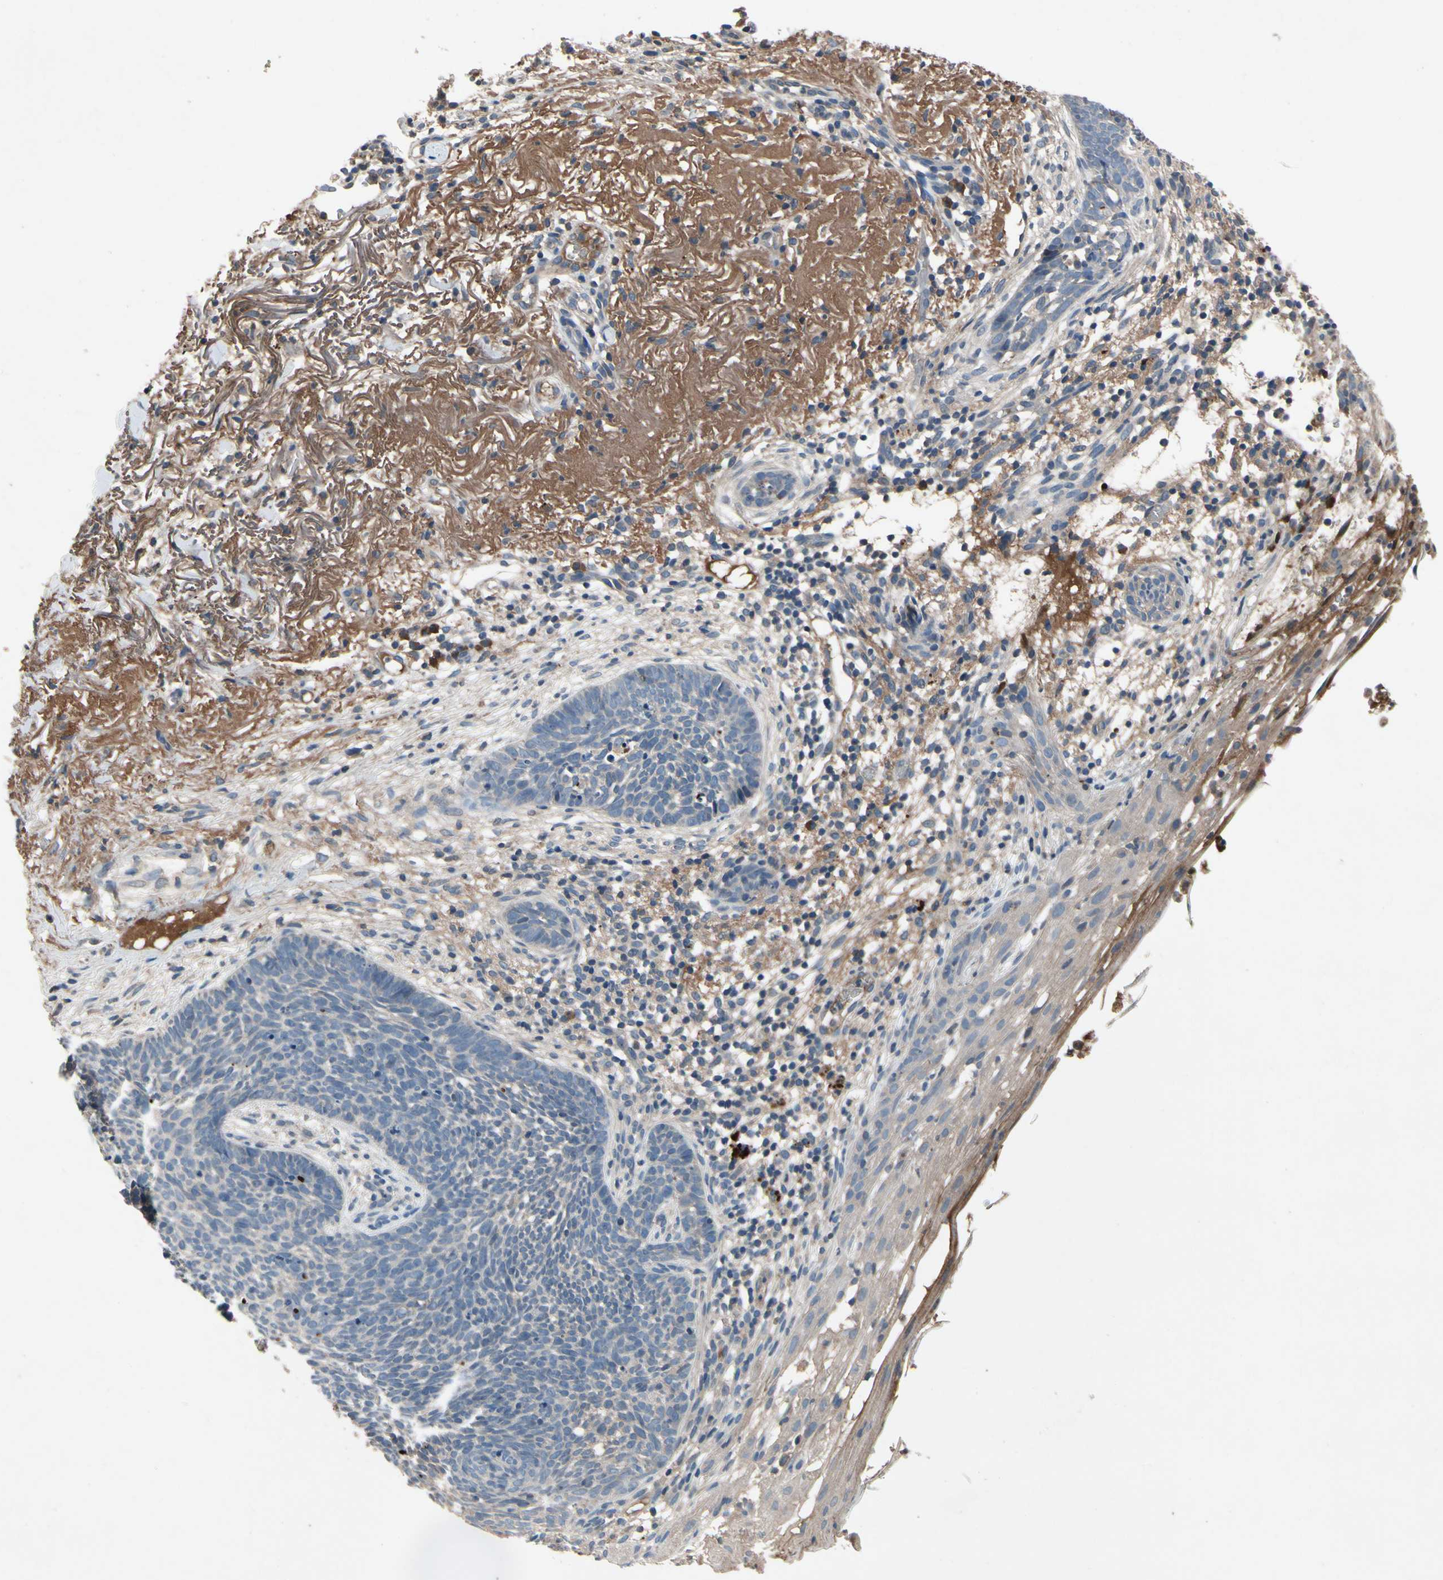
{"staining": {"intensity": "weak", "quantity": "<25%", "location": "cytoplasmic/membranous"}, "tissue": "skin cancer", "cell_type": "Tumor cells", "image_type": "cancer", "snomed": [{"axis": "morphology", "description": "Basal cell carcinoma"}, {"axis": "topography", "description": "Skin"}], "caption": "Tumor cells are negative for protein expression in human skin basal cell carcinoma.", "gene": "IL1RL1", "patient": {"sex": "female", "age": 70}}